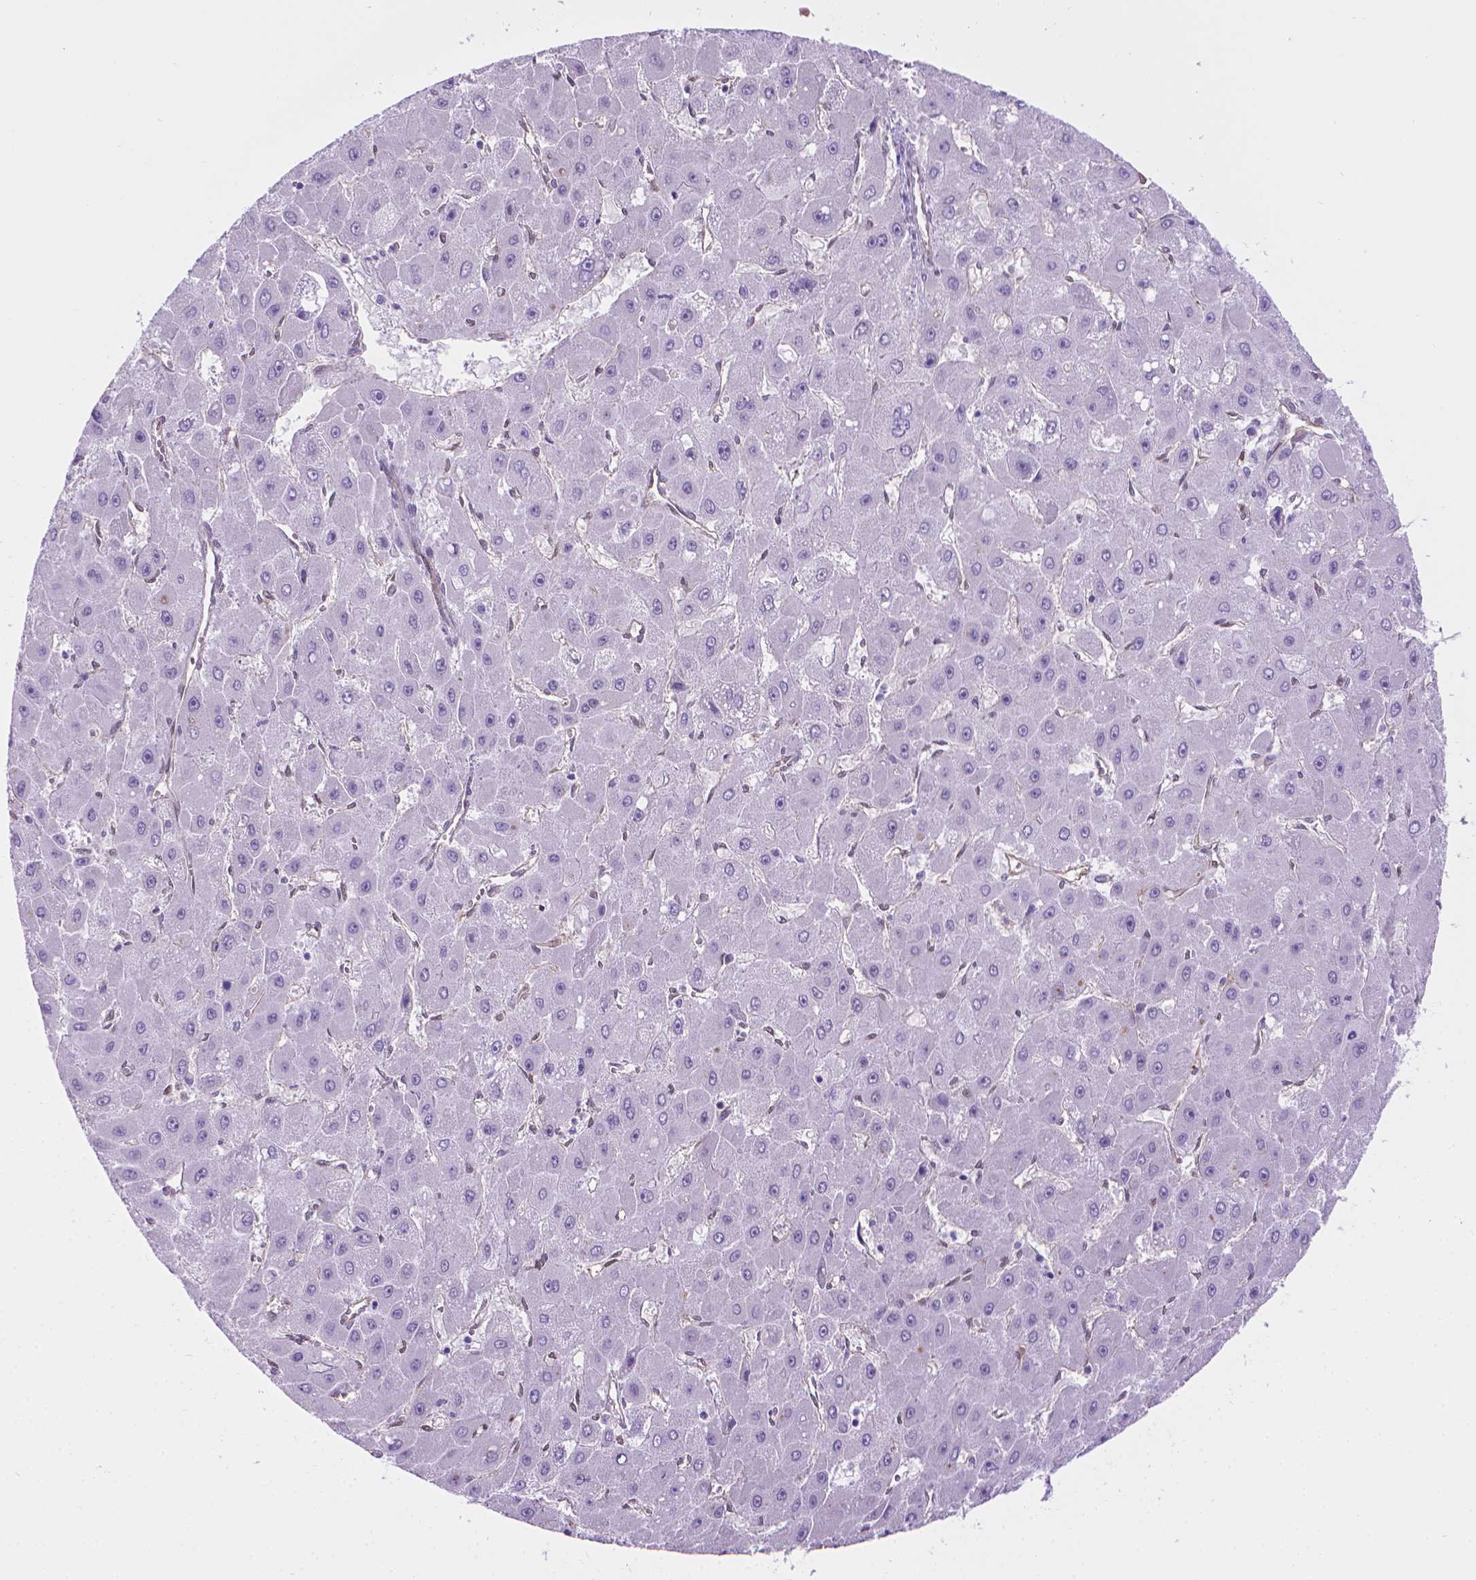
{"staining": {"intensity": "negative", "quantity": "none", "location": "none"}, "tissue": "liver cancer", "cell_type": "Tumor cells", "image_type": "cancer", "snomed": [{"axis": "morphology", "description": "Carcinoma, Hepatocellular, NOS"}, {"axis": "topography", "description": "Liver"}], "caption": "Immunohistochemistry (IHC) micrograph of neoplastic tissue: human liver cancer stained with DAB (3,3'-diaminobenzidine) displays no significant protein expression in tumor cells.", "gene": "CLIC4", "patient": {"sex": "female", "age": 25}}